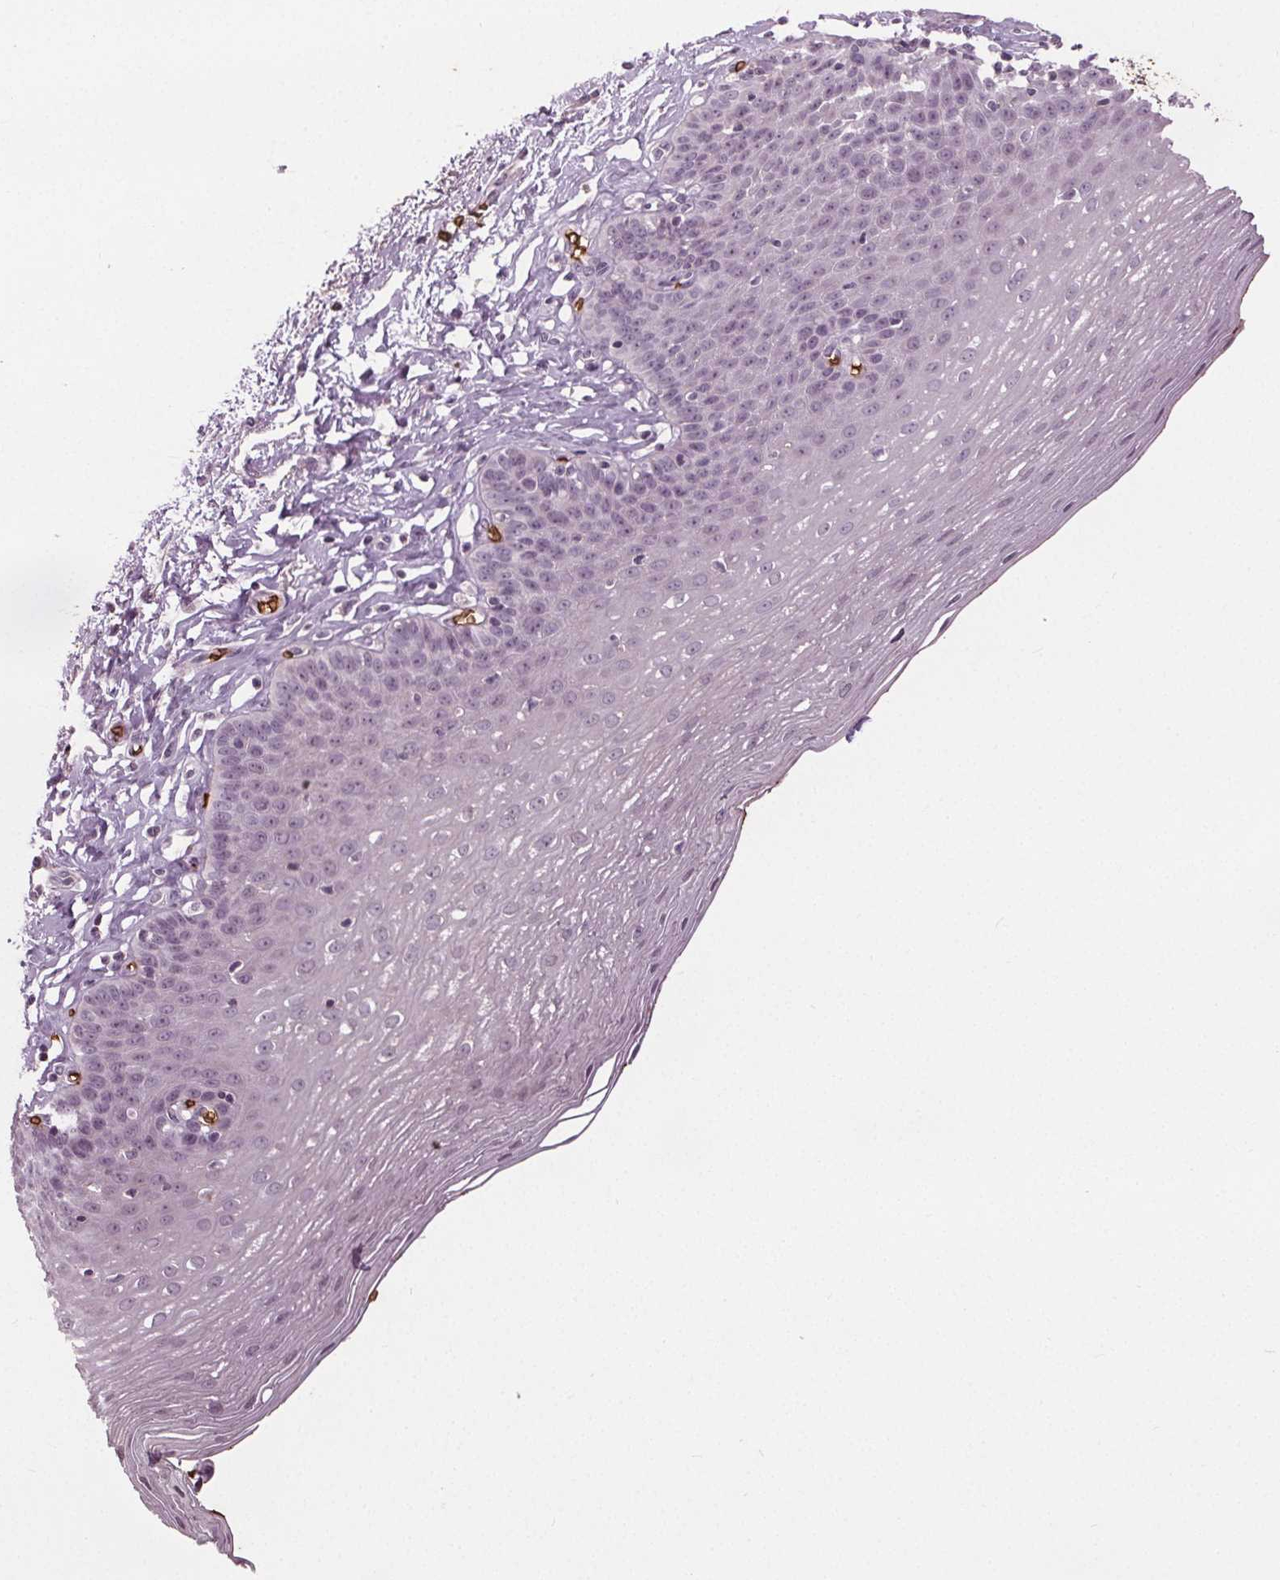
{"staining": {"intensity": "negative", "quantity": "none", "location": "none"}, "tissue": "esophagus", "cell_type": "Squamous epithelial cells", "image_type": "normal", "snomed": [{"axis": "morphology", "description": "Normal tissue, NOS"}, {"axis": "topography", "description": "Esophagus"}], "caption": "IHC histopathology image of normal esophagus stained for a protein (brown), which displays no positivity in squamous epithelial cells.", "gene": "SLC4A1", "patient": {"sex": "female", "age": 81}}